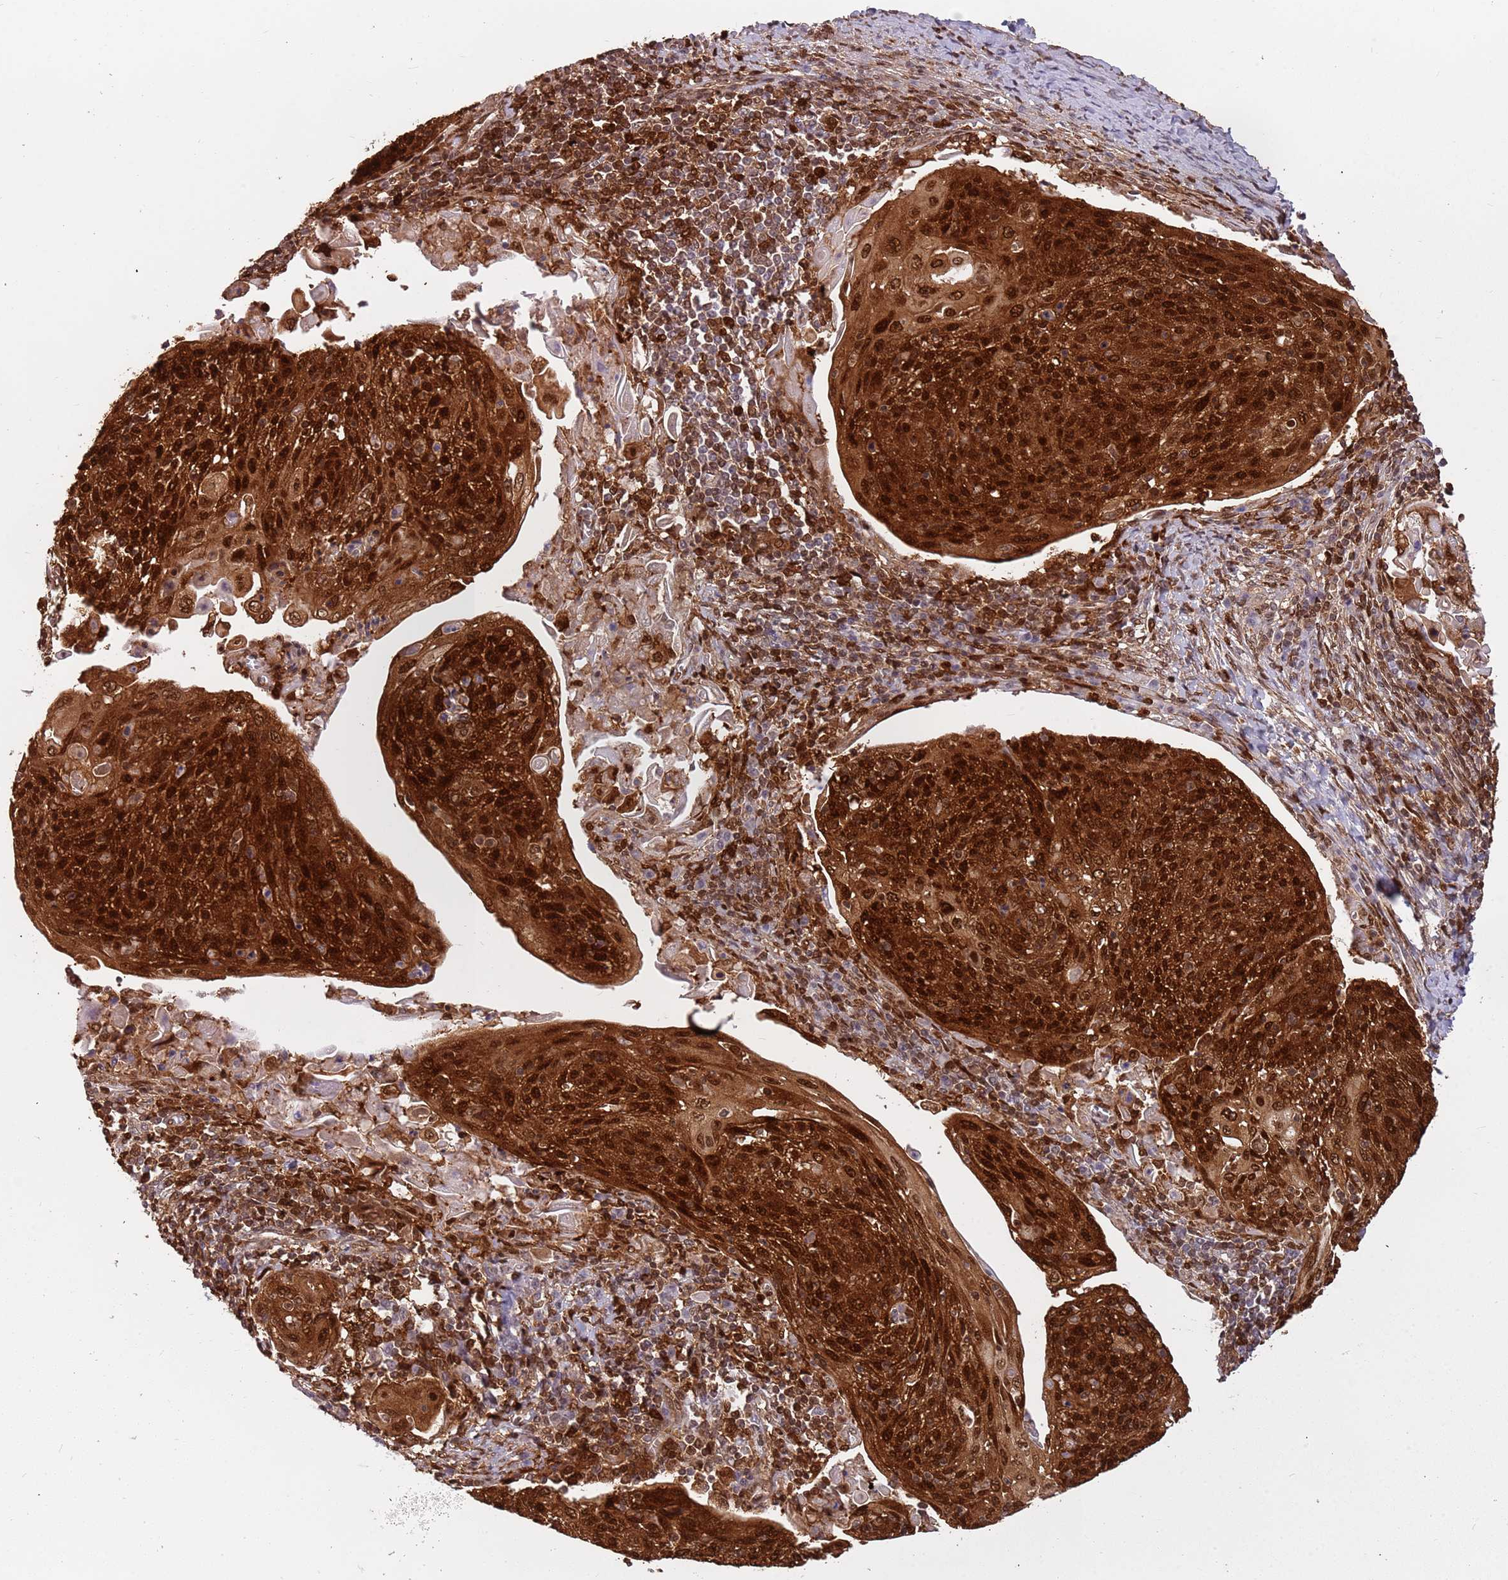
{"staining": {"intensity": "strong", "quantity": ">75%", "location": "cytoplasmic/membranous,nuclear"}, "tissue": "cervical cancer", "cell_type": "Tumor cells", "image_type": "cancer", "snomed": [{"axis": "morphology", "description": "Squamous cell carcinoma, NOS"}, {"axis": "topography", "description": "Cervix"}], "caption": "Protein expression analysis of cervical squamous cell carcinoma demonstrates strong cytoplasmic/membranous and nuclear expression in approximately >75% of tumor cells. (DAB = brown stain, brightfield microscopy at high magnification).", "gene": "GBP2", "patient": {"sex": "female", "age": 67}}